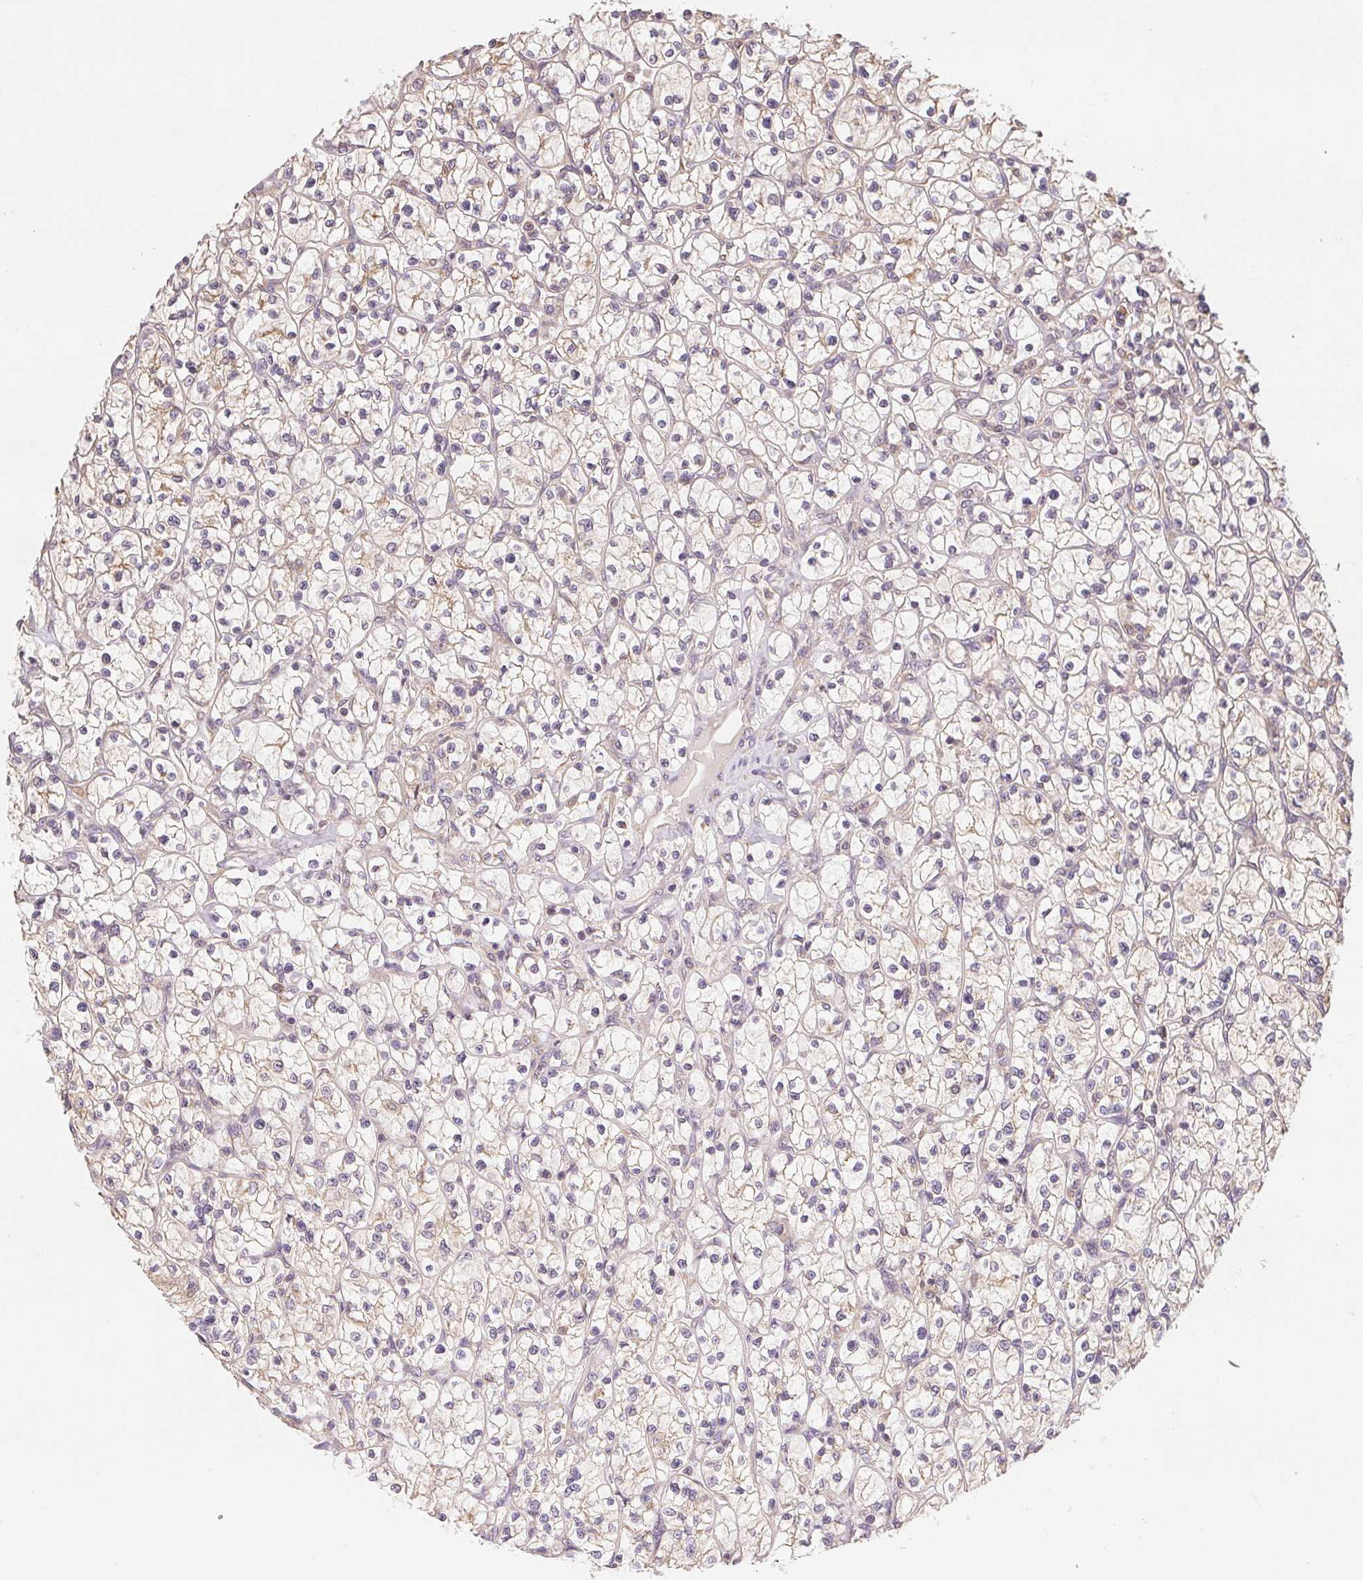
{"staining": {"intensity": "weak", "quantity": "<25%", "location": "cytoplasmic/membranous"}, "tissue": "renal cancer", "cell_type": "Tumor cells", "image_type": "cancer", "snomed": [{"axis": "morphology", "description": "Adenocarcinoma, NOS"}, {"axis": "topography", "description": "Kidney"}], "caption": "There is no significant positivity in tumor cells of renal adenocarcinoma.", "gene": "SEZ6L2", "patient": {"sex": "female", "age": 64}}